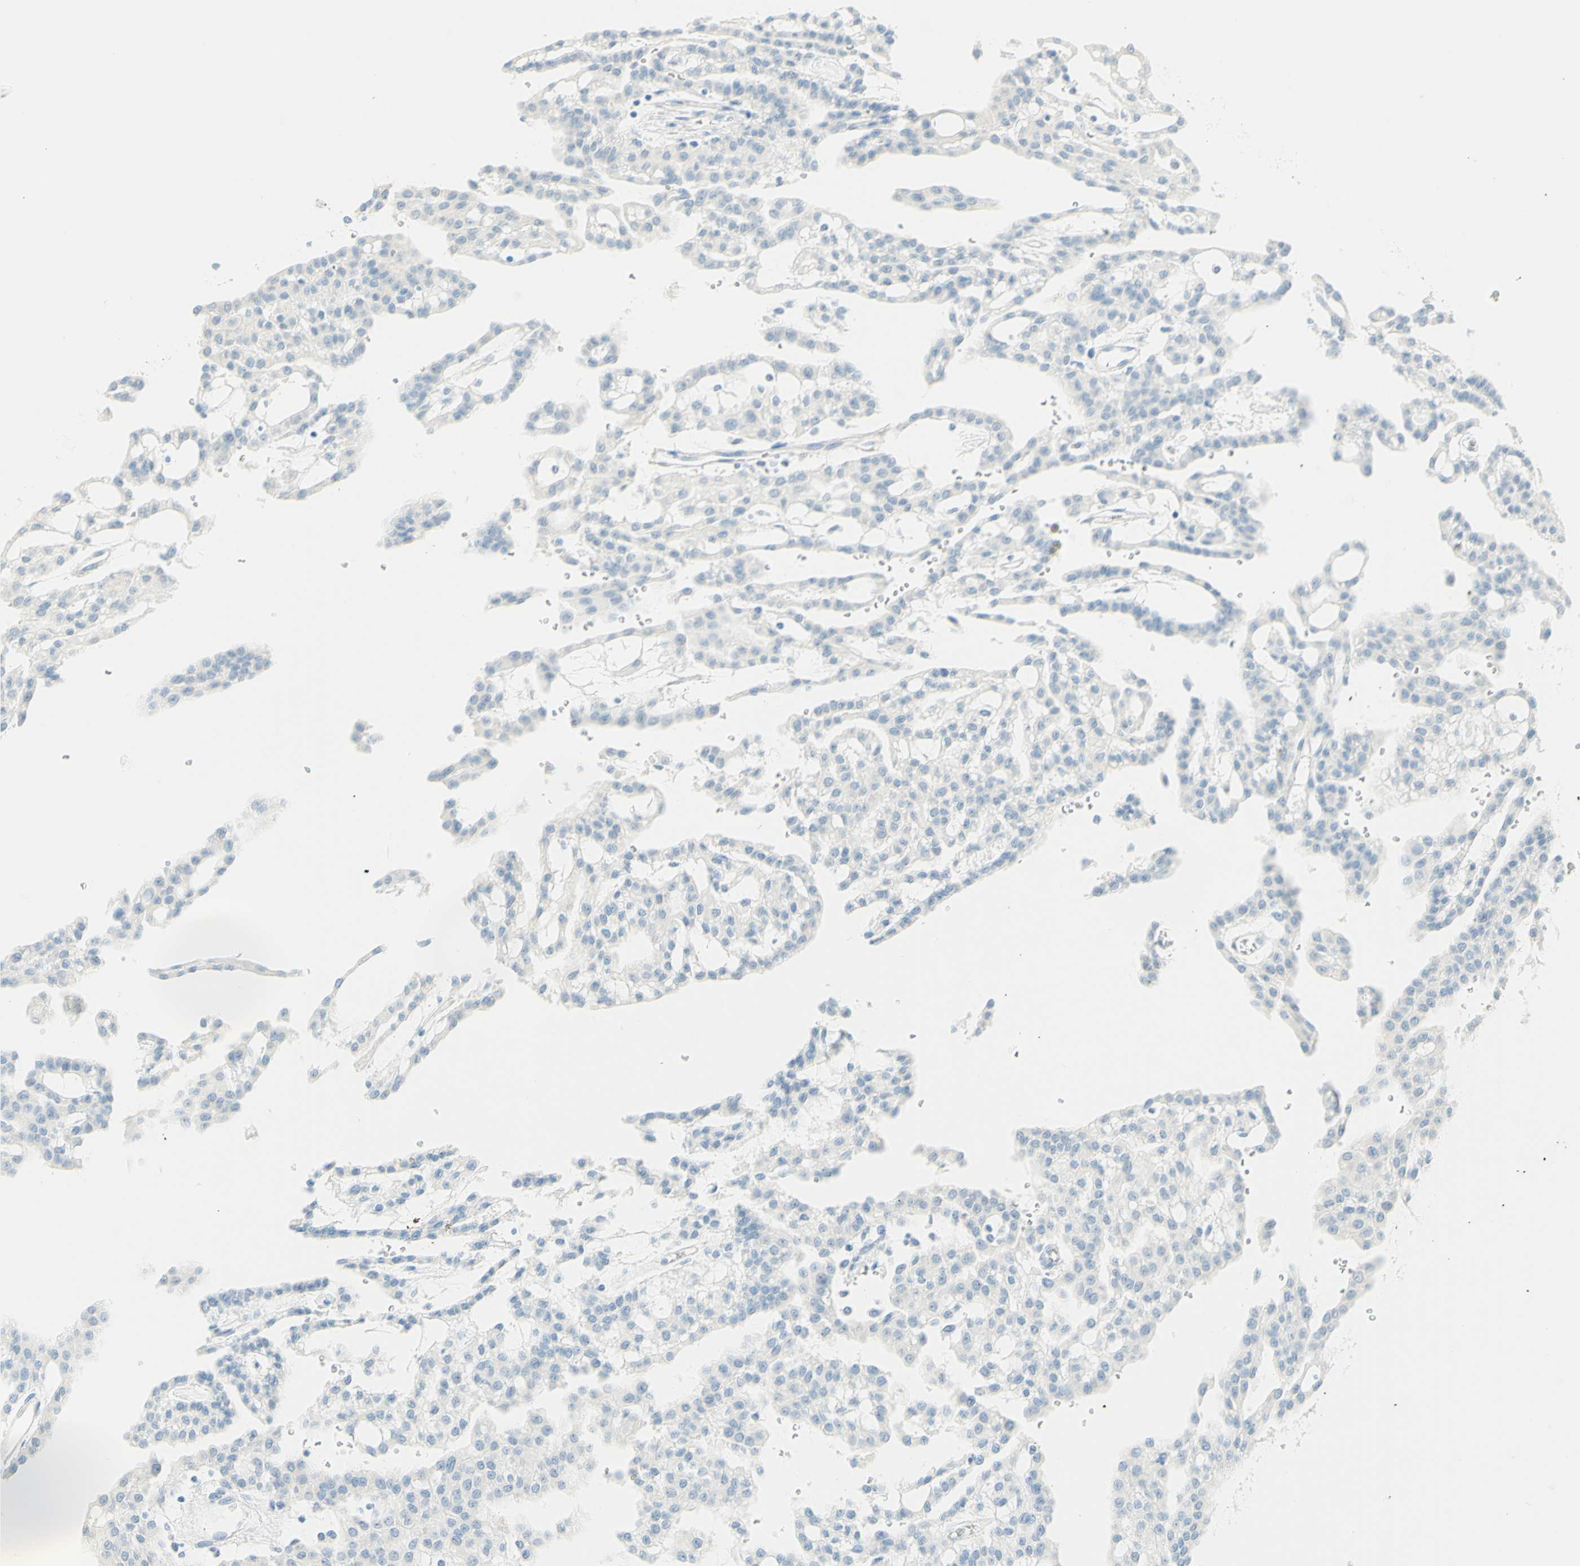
{"staining": {"intensity": "negative", "quantity": "none", "location": "none"}, "tissue": "renal cancer", "cell_type": "Tumor cells", "image_type": "cancer", "snomed": [{"axis": "morphology", "description": "Adenocarcinoma, NOS"}, {"axis": "topography", "description": "Kidney"}], "caption": "A high-resolution histopathology image shows immunohistochemistry staining of adenocarcinoma (renal), which exhibits no significant staining in tumor cells. (Stains: DAB immunohistochemistry with hematoxylin counter stain, Microscopy: brightfield microscopy at high magnification).", "gene": "TMEM132D", "patient": {"sex": "male", "age": 63}}